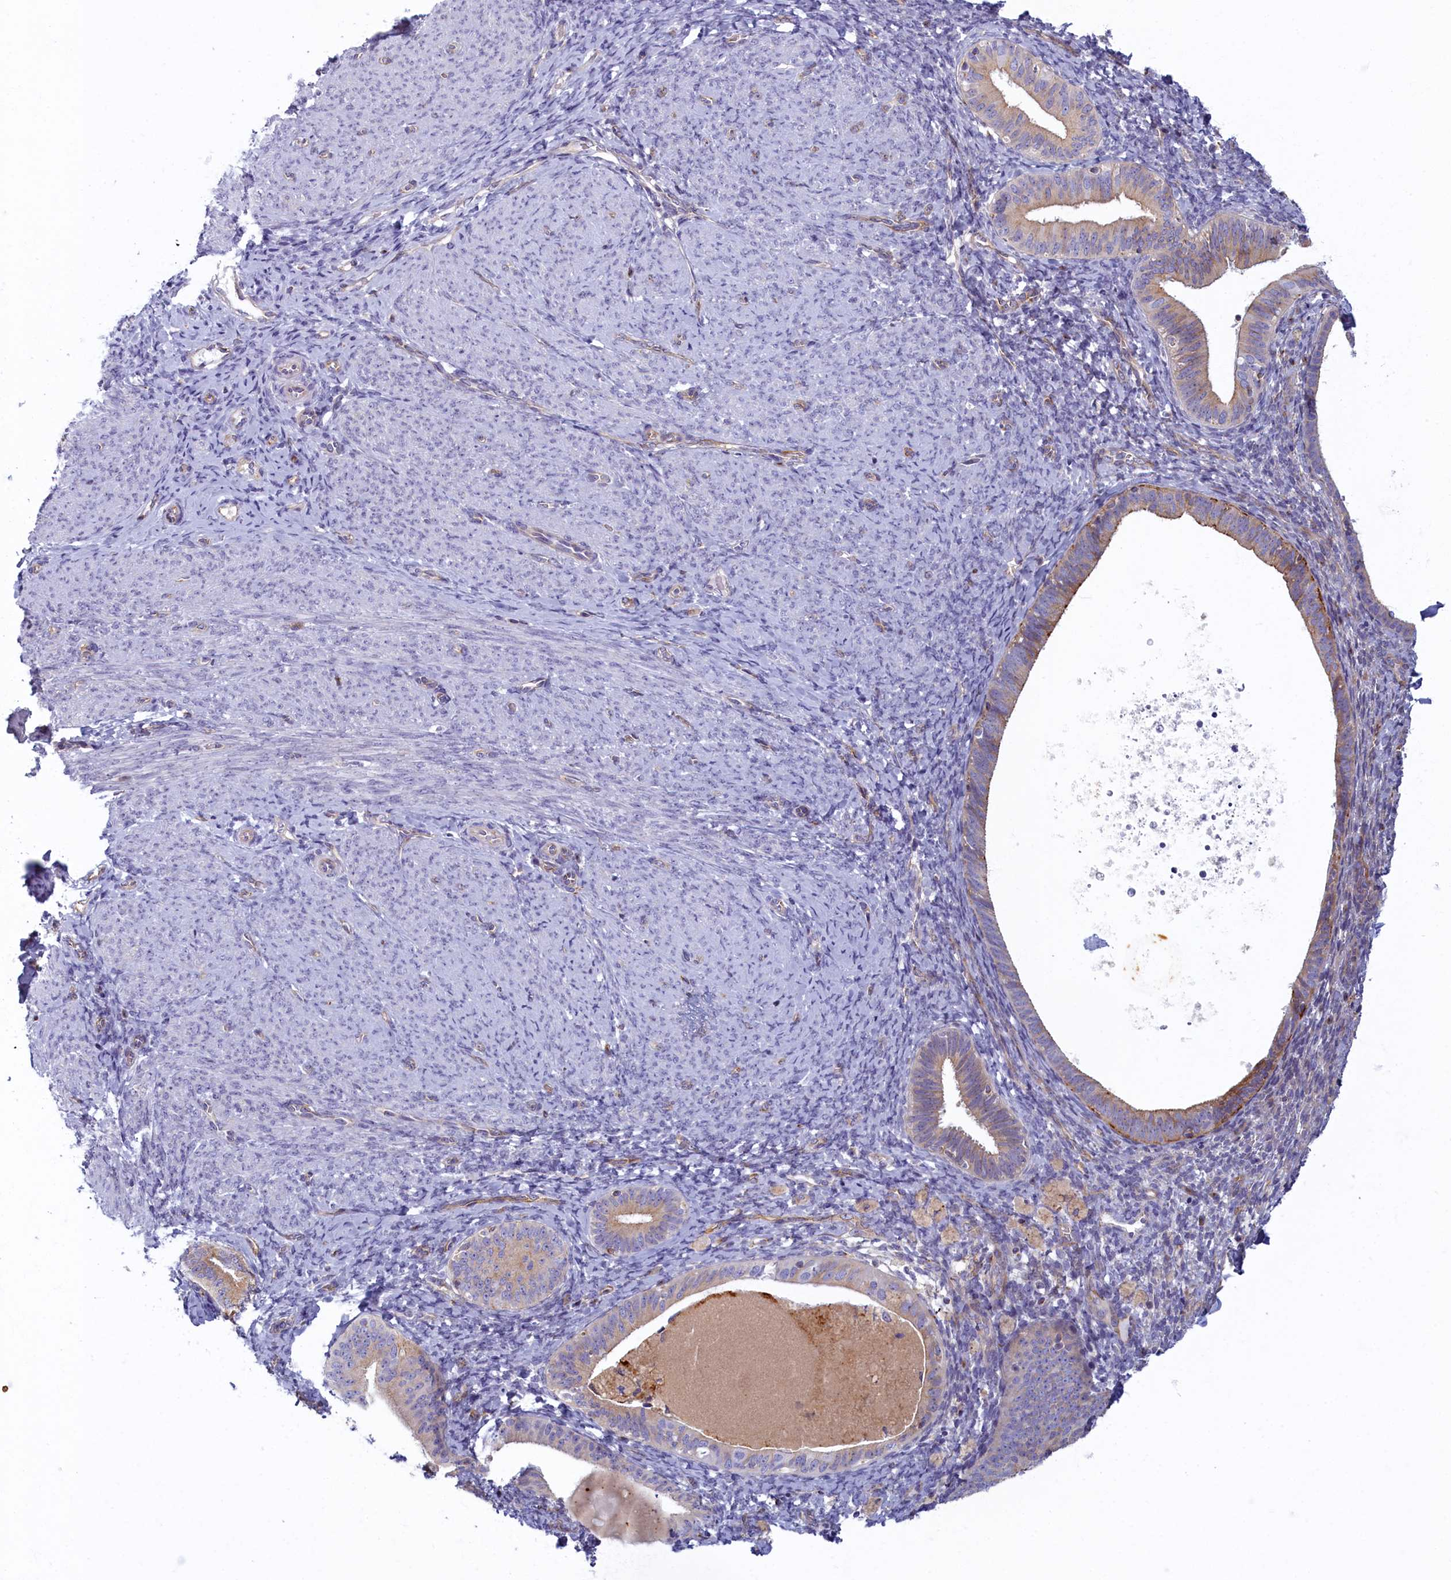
{"staining": {"intensity": "negative", "quantity": "none", "location": "none"}, "tissue": "endometrium", "cell_type": "Cells in endometrial stroma", "image_type": "normal", "snomed": [{"axis": "morphology", "description": "Normal tissue, NOS"}, {"axis": "topography", "description": "Endometrium"}], "caption": "DAB immunohistochemical staining of normal endometrium shows no significant expression in cells in endometrial stroma.", "gene": "NOL10", "patient": {"sex": "female", "age": 65}}